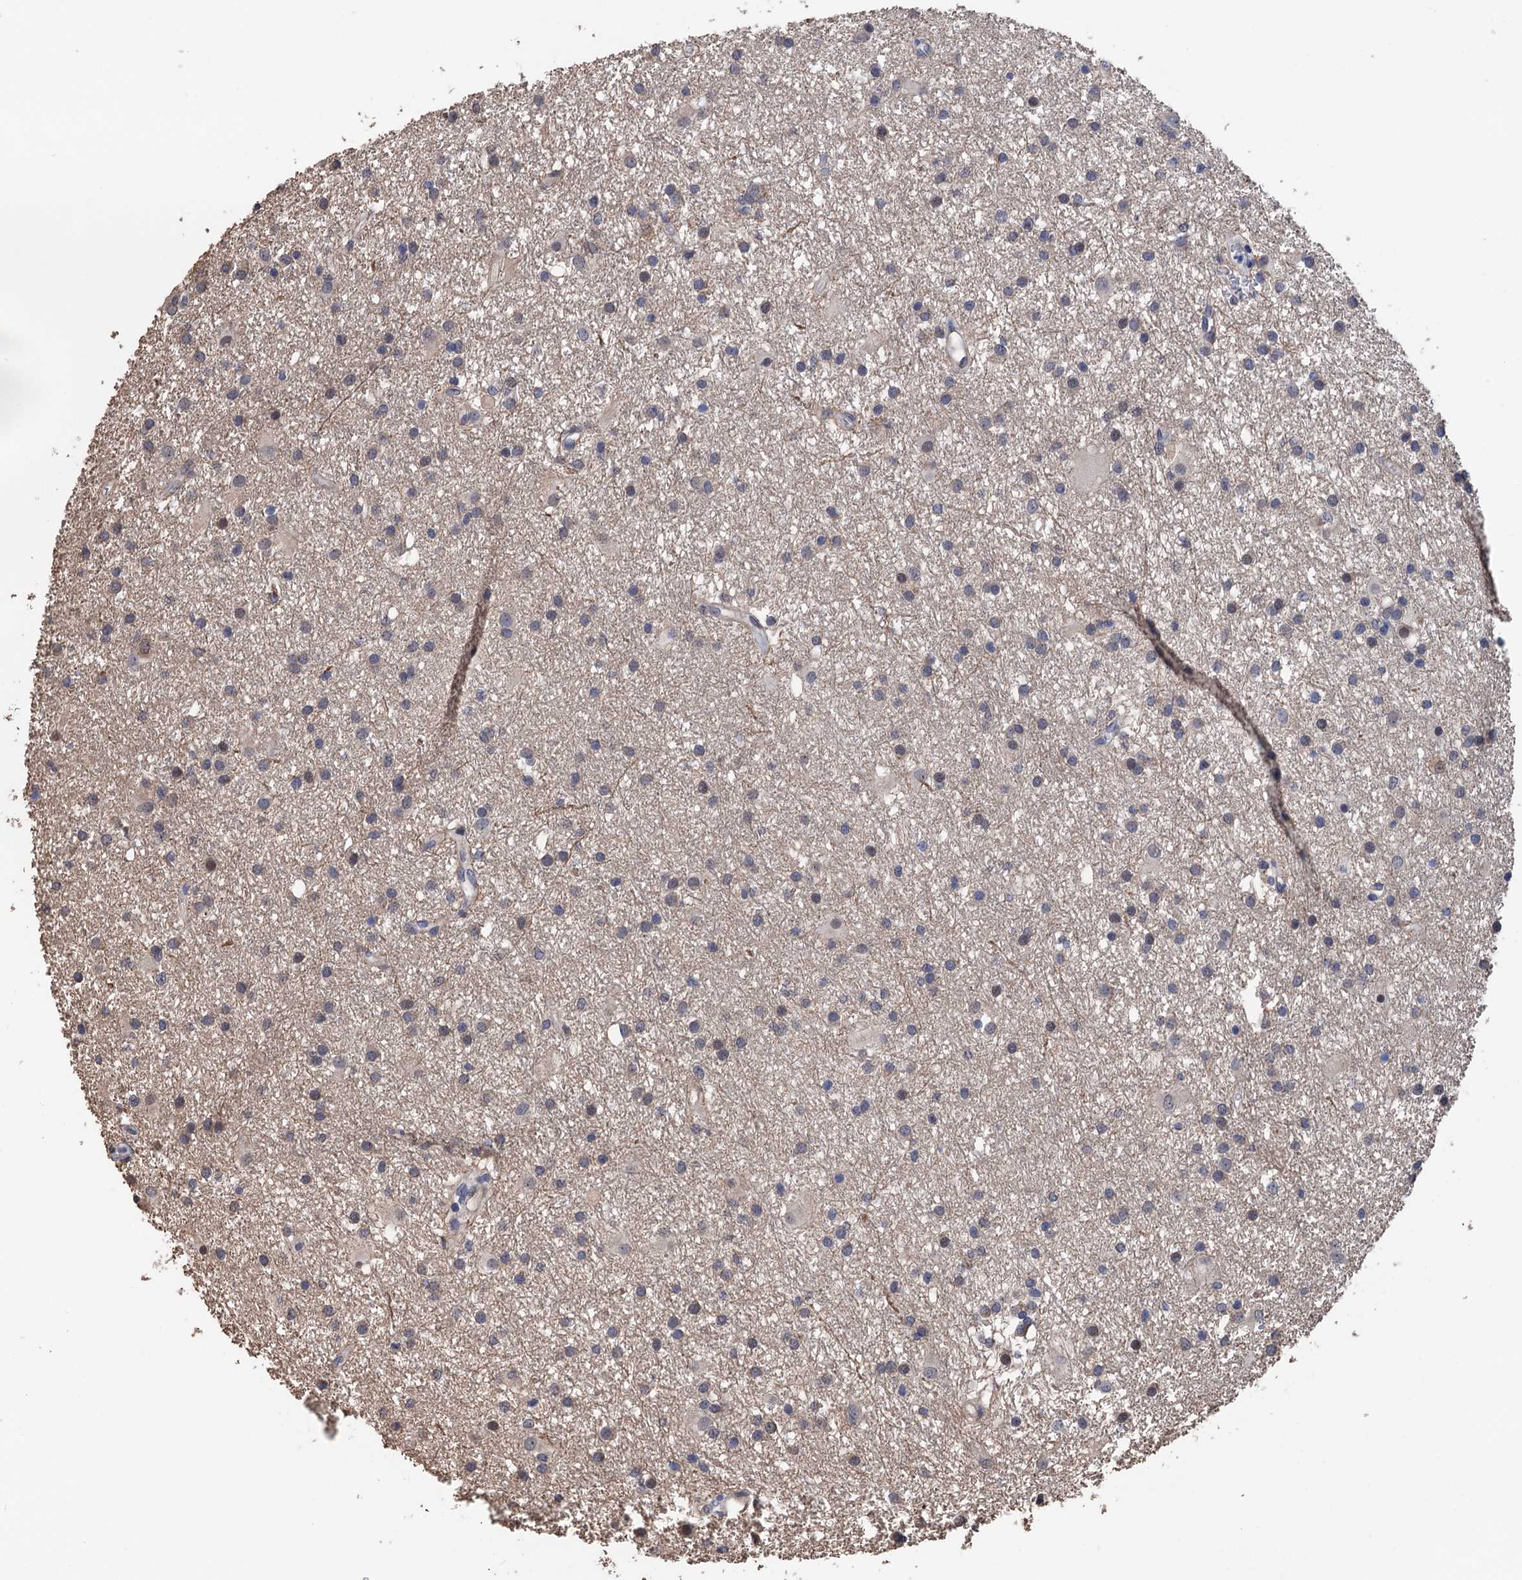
{"staining": {"intensity": "moderate", "quantity": "<25%", "location": "nuclear"}, "tissue": "glioma", "cell_type": "Tumor cells", "image_type": "cancer", "snomed": [{"axis": "morphology", "description": "Glioma, malignant, High grade"}, {"axis": "topography", "description": "Brain"}], "caption": "Brown immunohistochemical staining in malignant glioma (high-grade) displays moderate nuclear positivity in about <25% of tumor cells.", "gene": "ART5", "patient": {"sex": "male", "age": 77}}